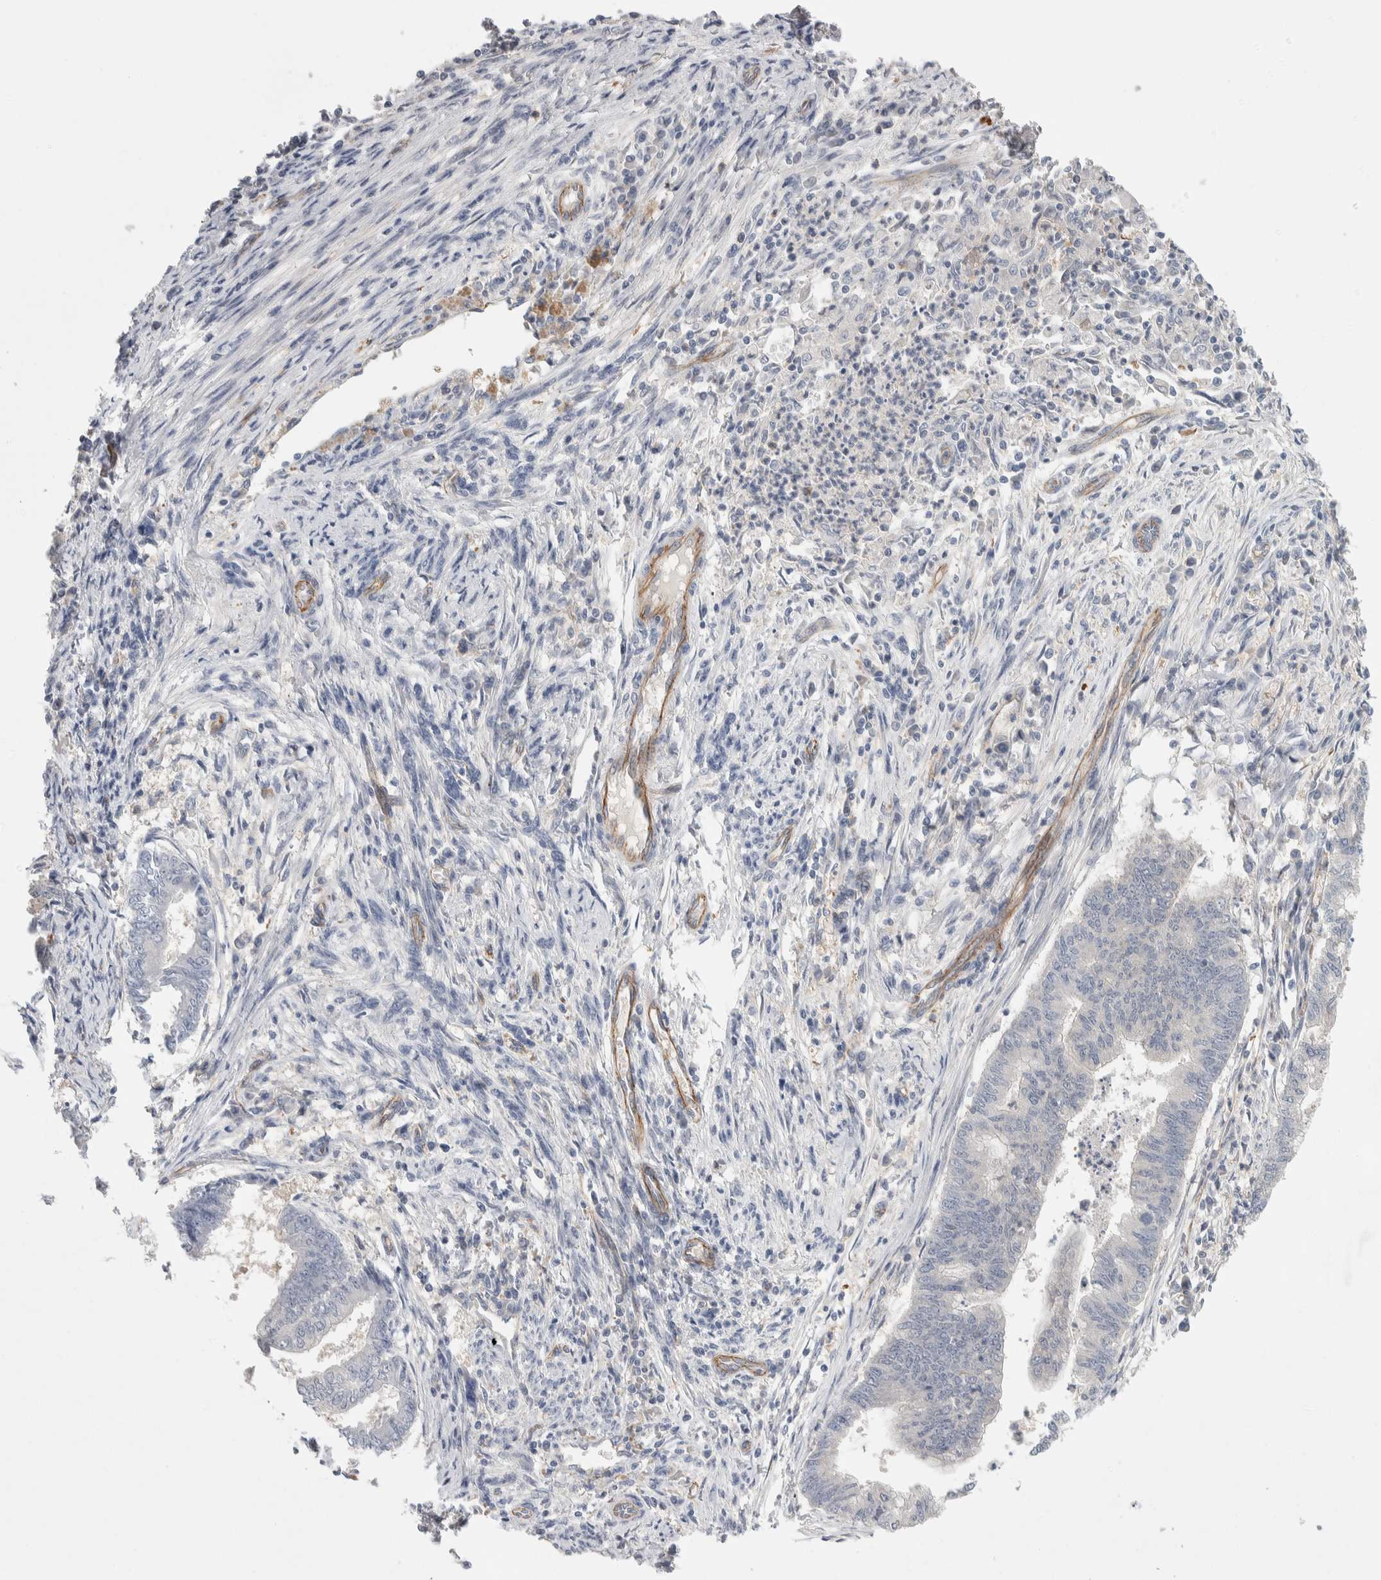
{"staining": {"intensity": "negative", "quantity": "none", "location": "none"}, "tissue": "endometrial cancer", "cell_type": "Tumor cells", "image_type": "cancer", "snomed": [{"axis": "morphology", "description": "Polyp, NOS"}, {"axis": "morphology", "description": "Adenocarcinoma, NOS"}, {"axis": "morphology", "description": "Adenoma, NOS"}, {"axis": "topography", "description": "Endometrium"}], "caption": "The immunohistochemistry photomicrograph has no significant positivity in tumor cells of endometrial cancer (adenocarcinoma) tissue.", "gene": "ZNF862", "patient": {"sex": "female", "age": 79}}